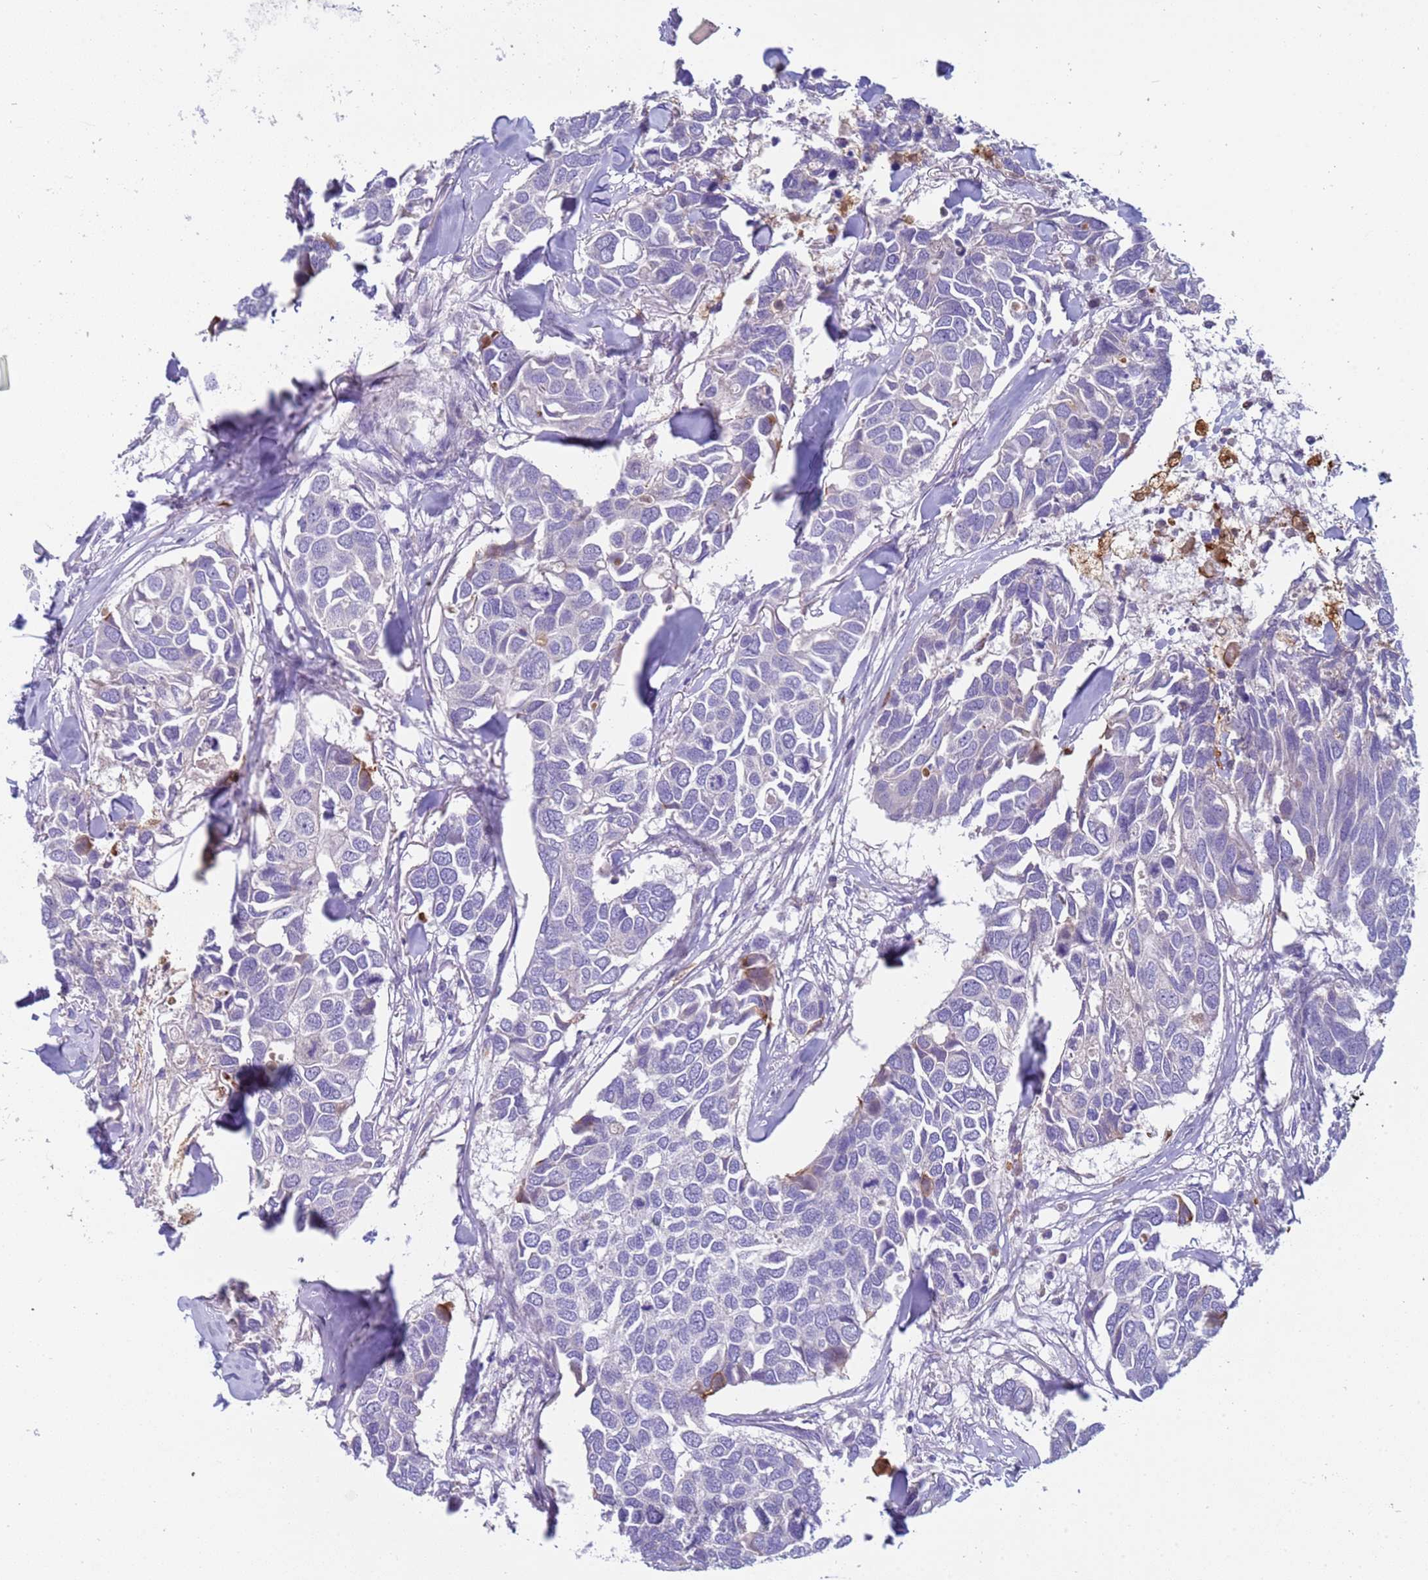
{"staining": {"intensity": "negative", "quantity": "none", "location": "none"}, "tissue": "breast cancer", "cell_type": "Tumor cells", "image_type": "cancer", "snomed": [{"axis": "morphology", "description": "Duct carcinoma"}, {"axis": "topography", "description": "Breast"}], "caption": "Tumor cells show no significant protein expression in breast infiltrating ductal carcinoma.", "gene": "C4orf46", "patient": {"sex": "female", "age": 83}}